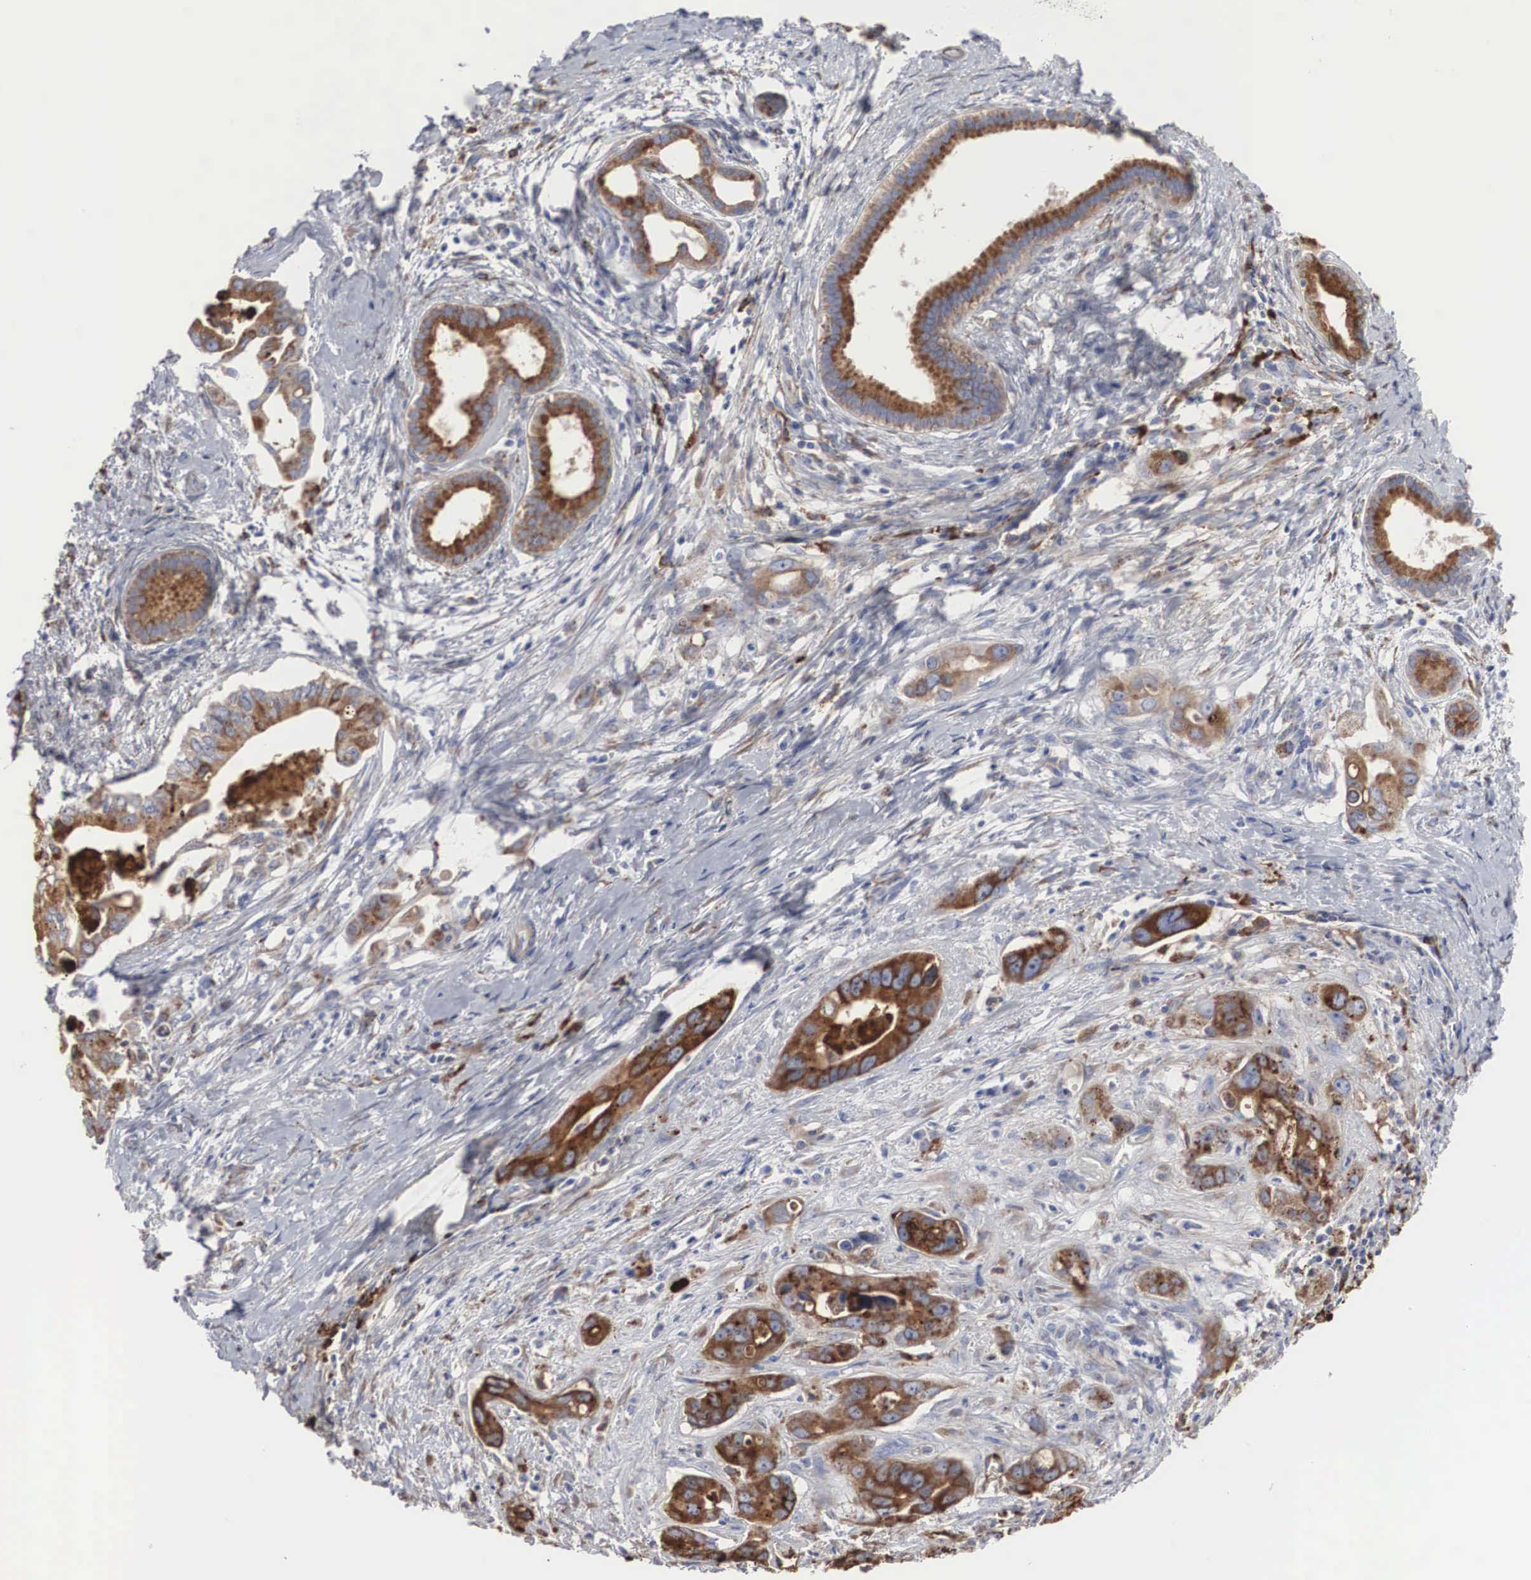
{"staining": {"intensity": "moderate", "quantity": ">75%", "location": "cytoplasmic/membranous"}, "tissue": "liver cancer", "cell_type": "Tumor cells", "image_type": "cancer", "snomed": [{"axis": "morphology", "description": "Cholangiocarcinoma"}, {"axis": "topography", "description": "Liver"}], "caption": "DAB immunohistochemical staining of liver cancer (cholangiocarcinoma) displays moderate cytoplasmic/membranous protein positivity in about >75% of tumor cells.", "gene": "LGALS3BP", "patient": {"sex": "female", "age": 65}}